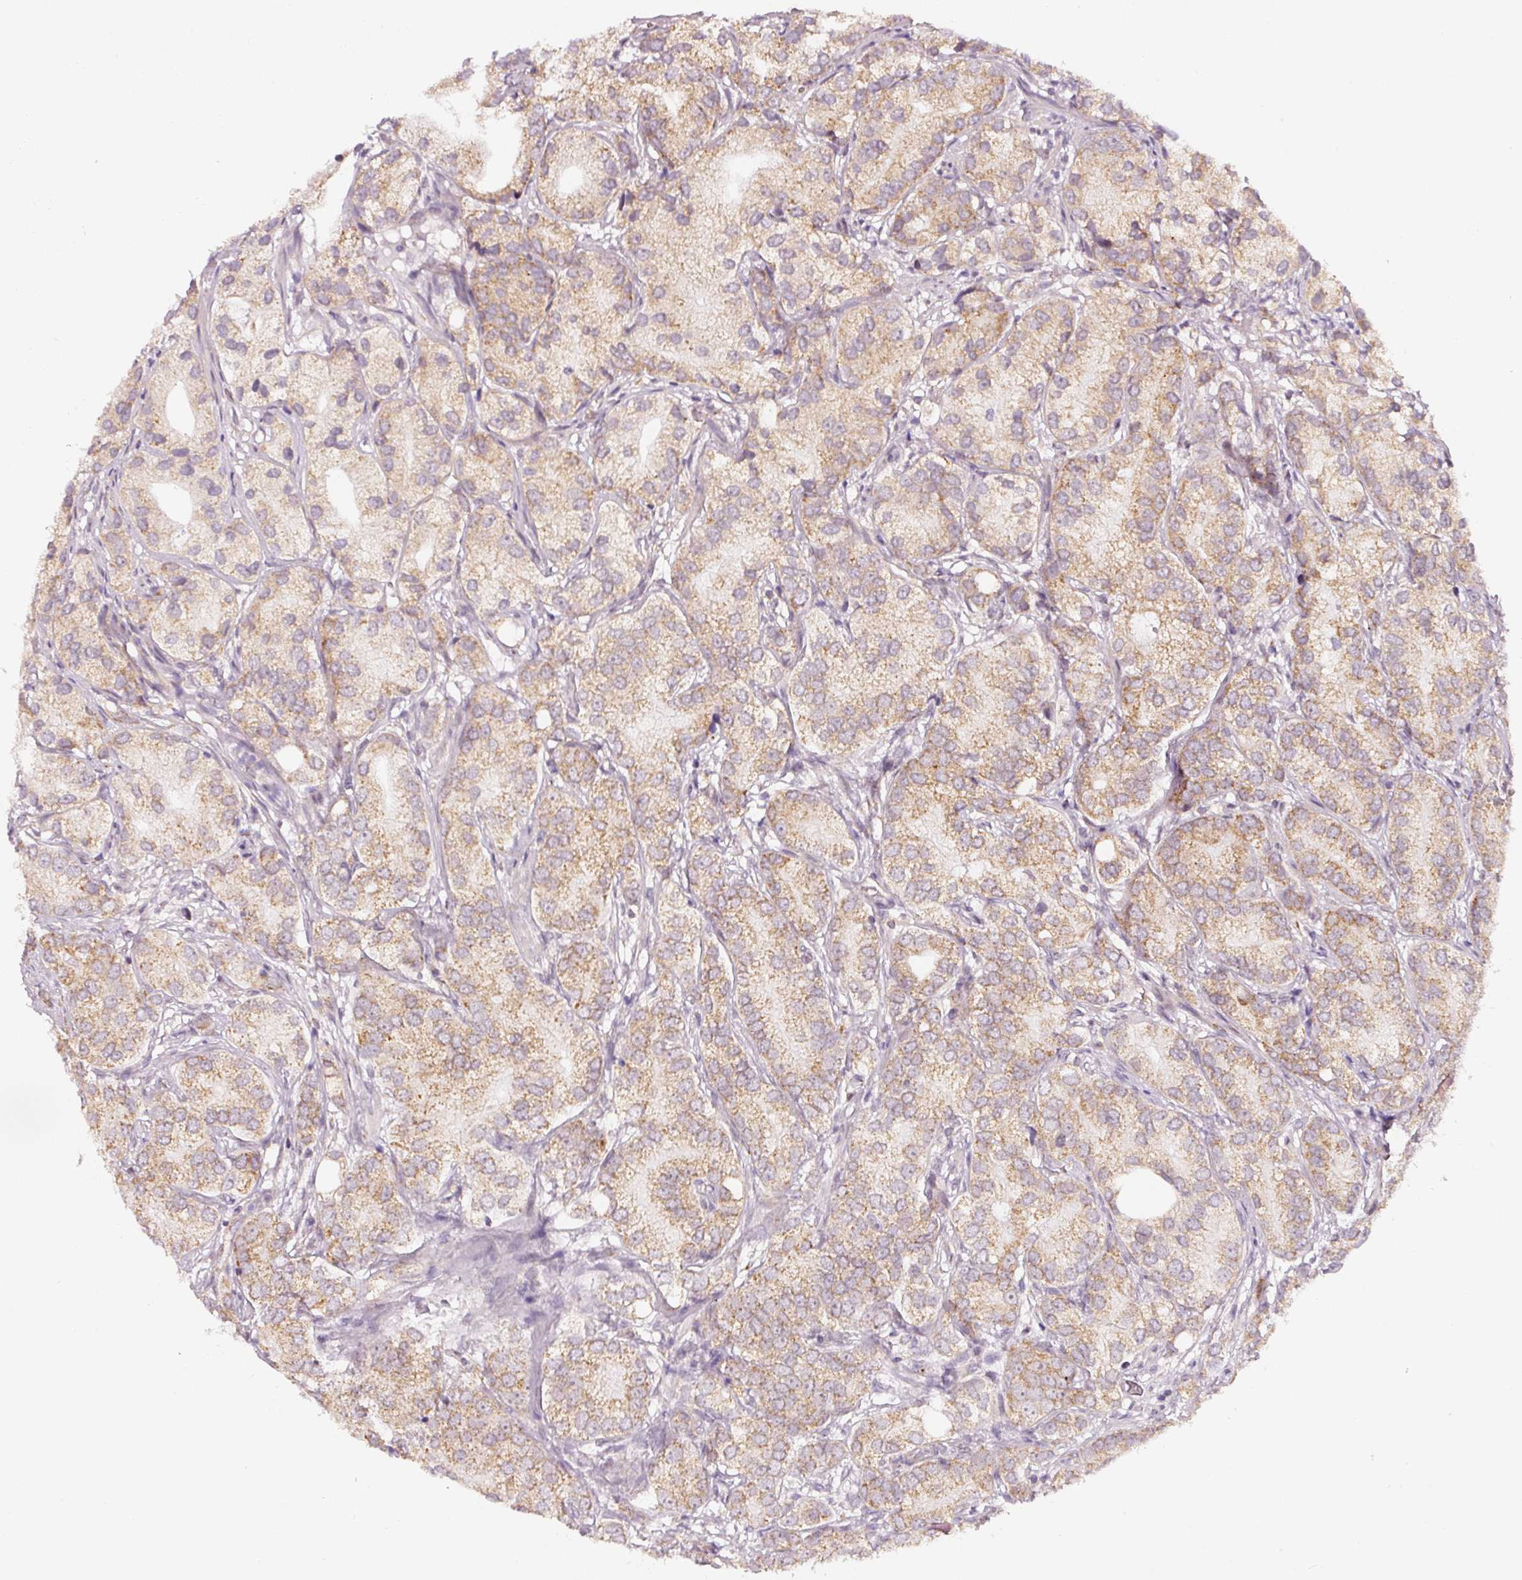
{"staining": {"intensity": "moderate", "quantity": ">75%", "location": "cytoplasmic/membranous"}, "tissue": "prostate cancer", "cell_type": "Tumor cells", "image_type": "cancer", "snomed": [{"axis": "morphology", "description": "Adenocarcinoma, High grade"}, {"axis": "topography", "description": "Prostate"}], "caption": "A histopathology image of human adenocarcinoma (high-grade) (prostate) stained for a protein reveals moderate cytoplasmic/membranous brown staining in tumor cells.", "gene": "ZNF460", "patient": {"sex": "male", "age": 82}}